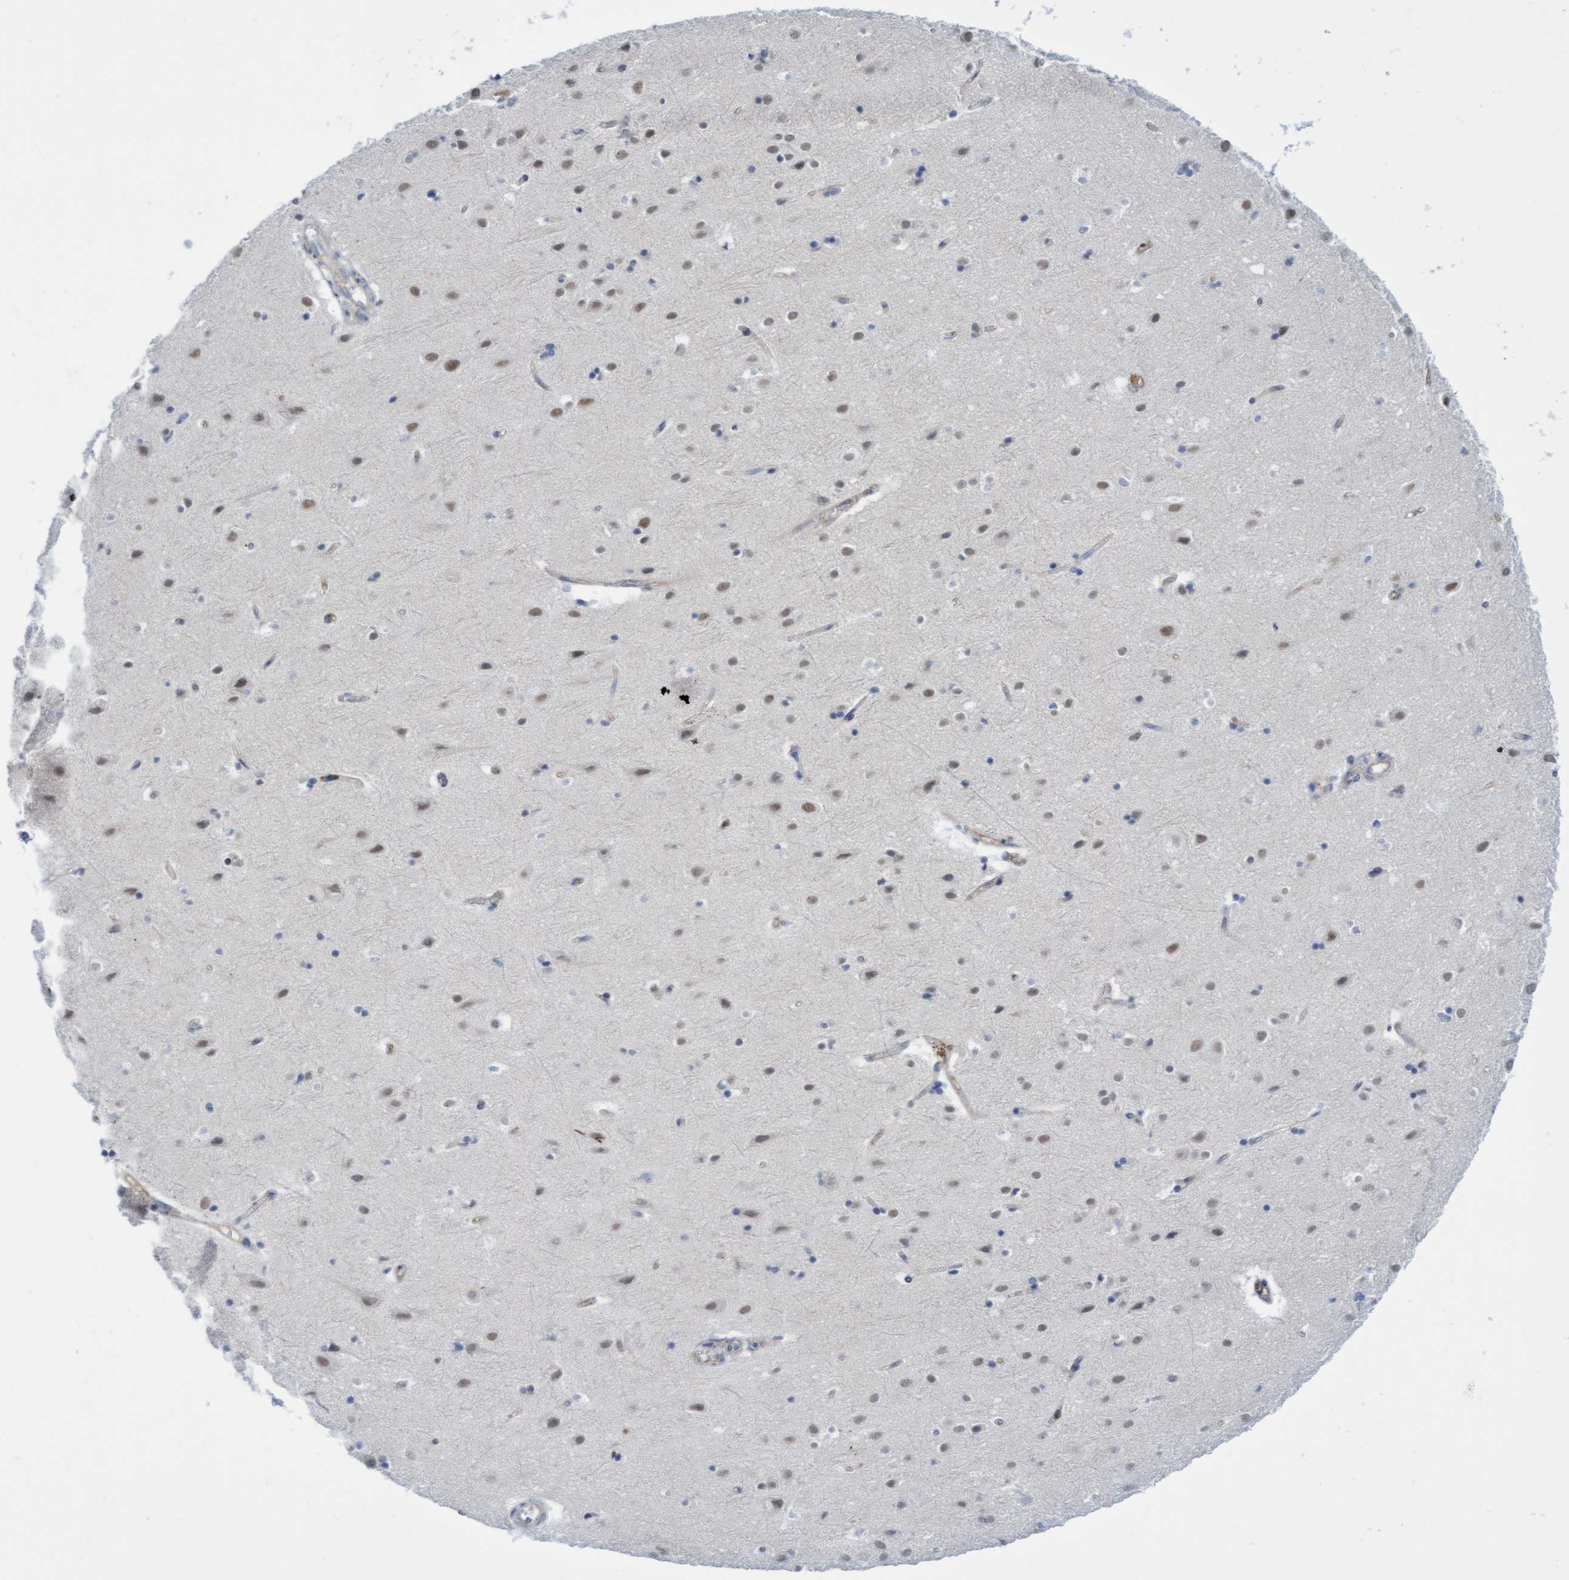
{"staining": {"intensity": "negative", "quantity": "none", "location": "none"}, "tissue": "cerebral cortex", "cell_type": "Endothelial cells", "image_type": "normal", "snomed": [{"axis": "morphology", "description": "Normal tissue, NOS"}, {"axis": "topography", "description": "Cerebral cortex"}], "caption": "Protein analysis of benign cerebral cortex reveals no significant expression in endothelial cells. (DAB (3,3'-diaminobenzidine) IHC with hematoxylin counter stain).", "gene": "FNBP1", "patient": {"sex": "male", "age": 54}}